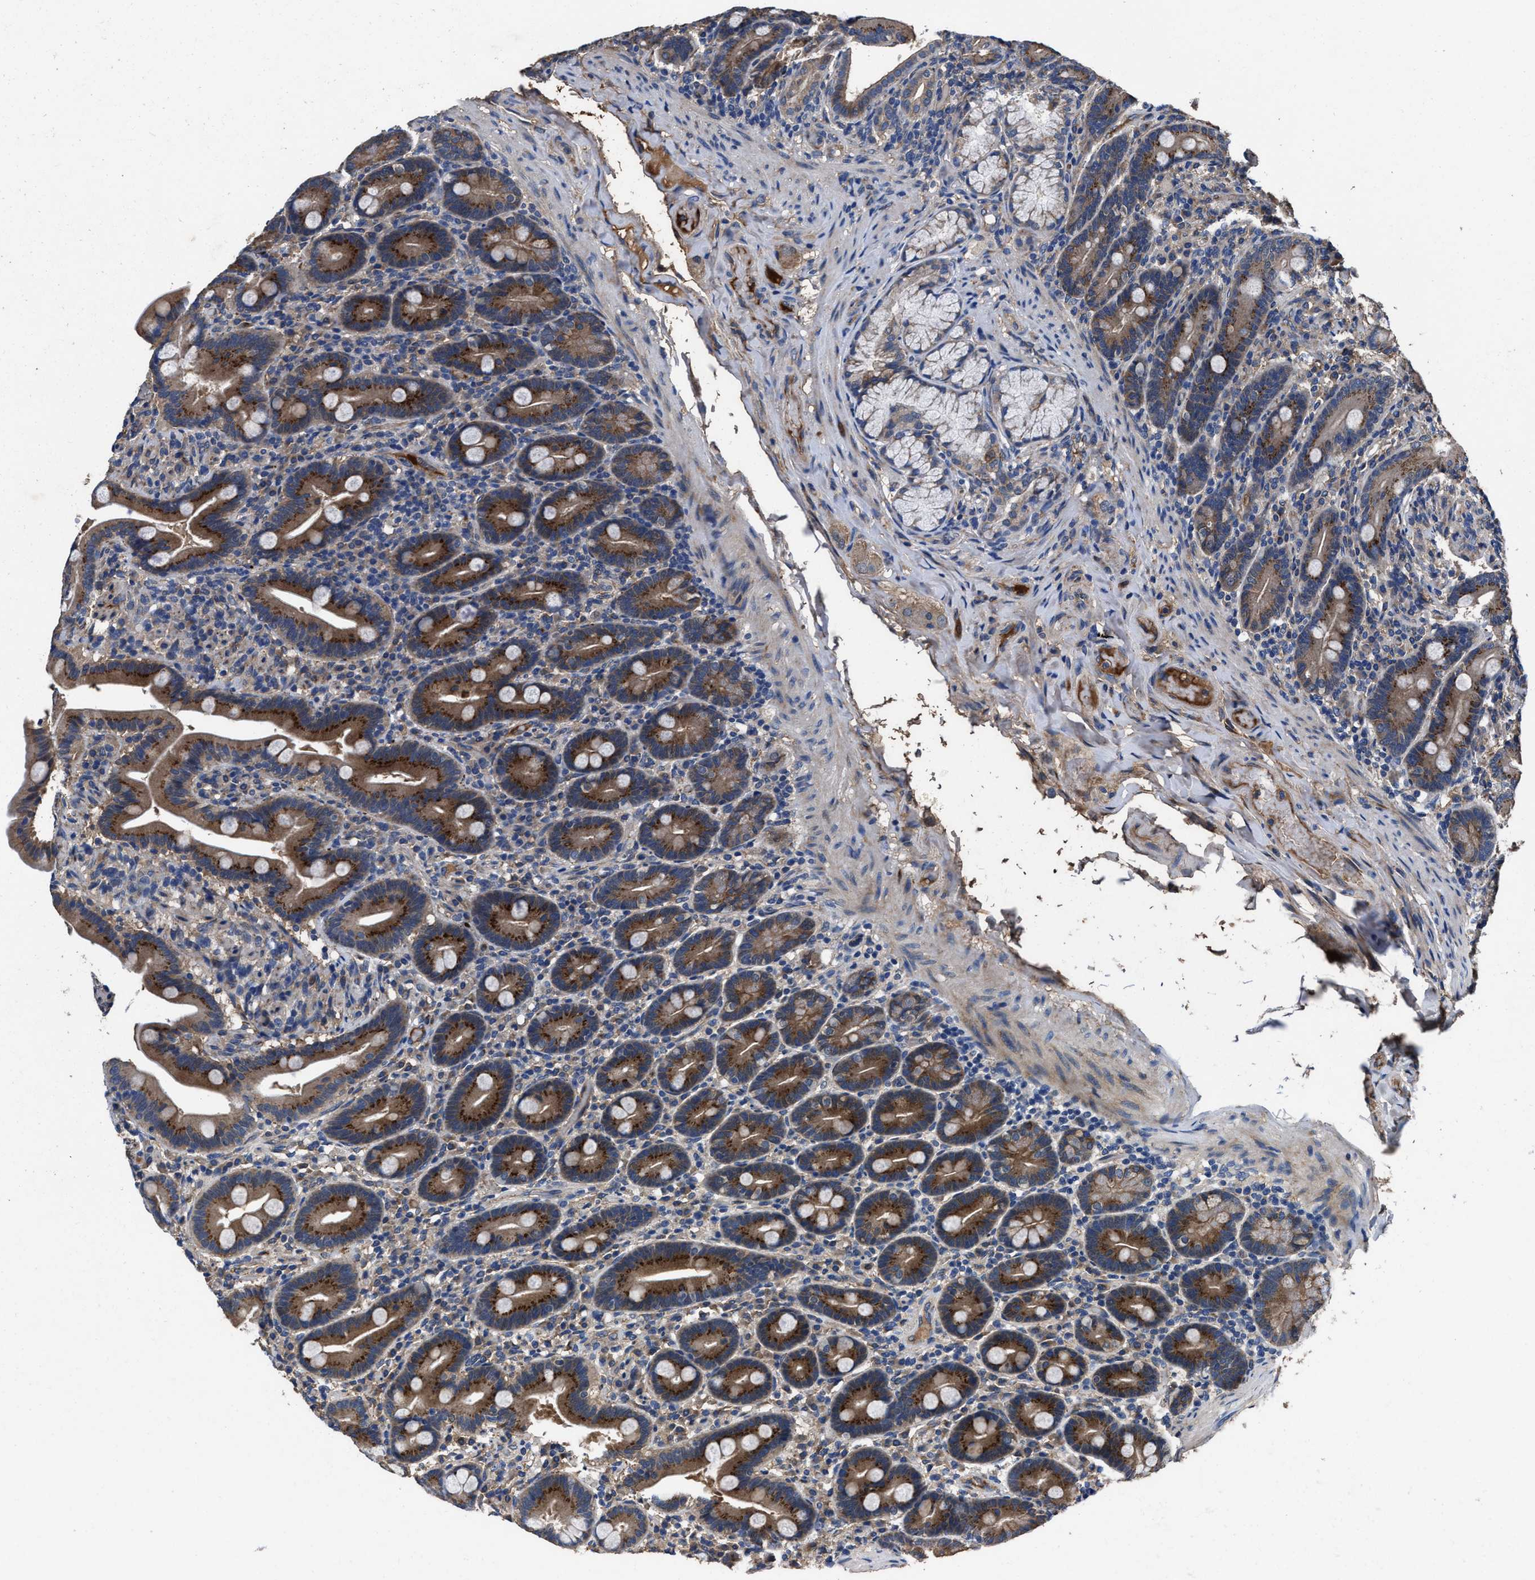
{"staining": {"intensity": "moderate", "quantity": ">75%", "location": "cytoplasmic/membranous"}, "tissue": "duodenum", "cell_type": "Glandular cells", "image_type": "normal", "snomed": [{"axis": "morphology", "description": "Normal tissue, NOS"}, {"axis": "topography", "description": "Duodenum"}], "caption": "An IHC image of normal tissue is shown. Protein staining in brown highlights moderate cytoplasmic/membranous positivity in duodenum within glandular cells. (IHC, brightfield microscopy, high magnification).", "gene": "IDNK", "patient": {"sex": "male", "age": 54}}